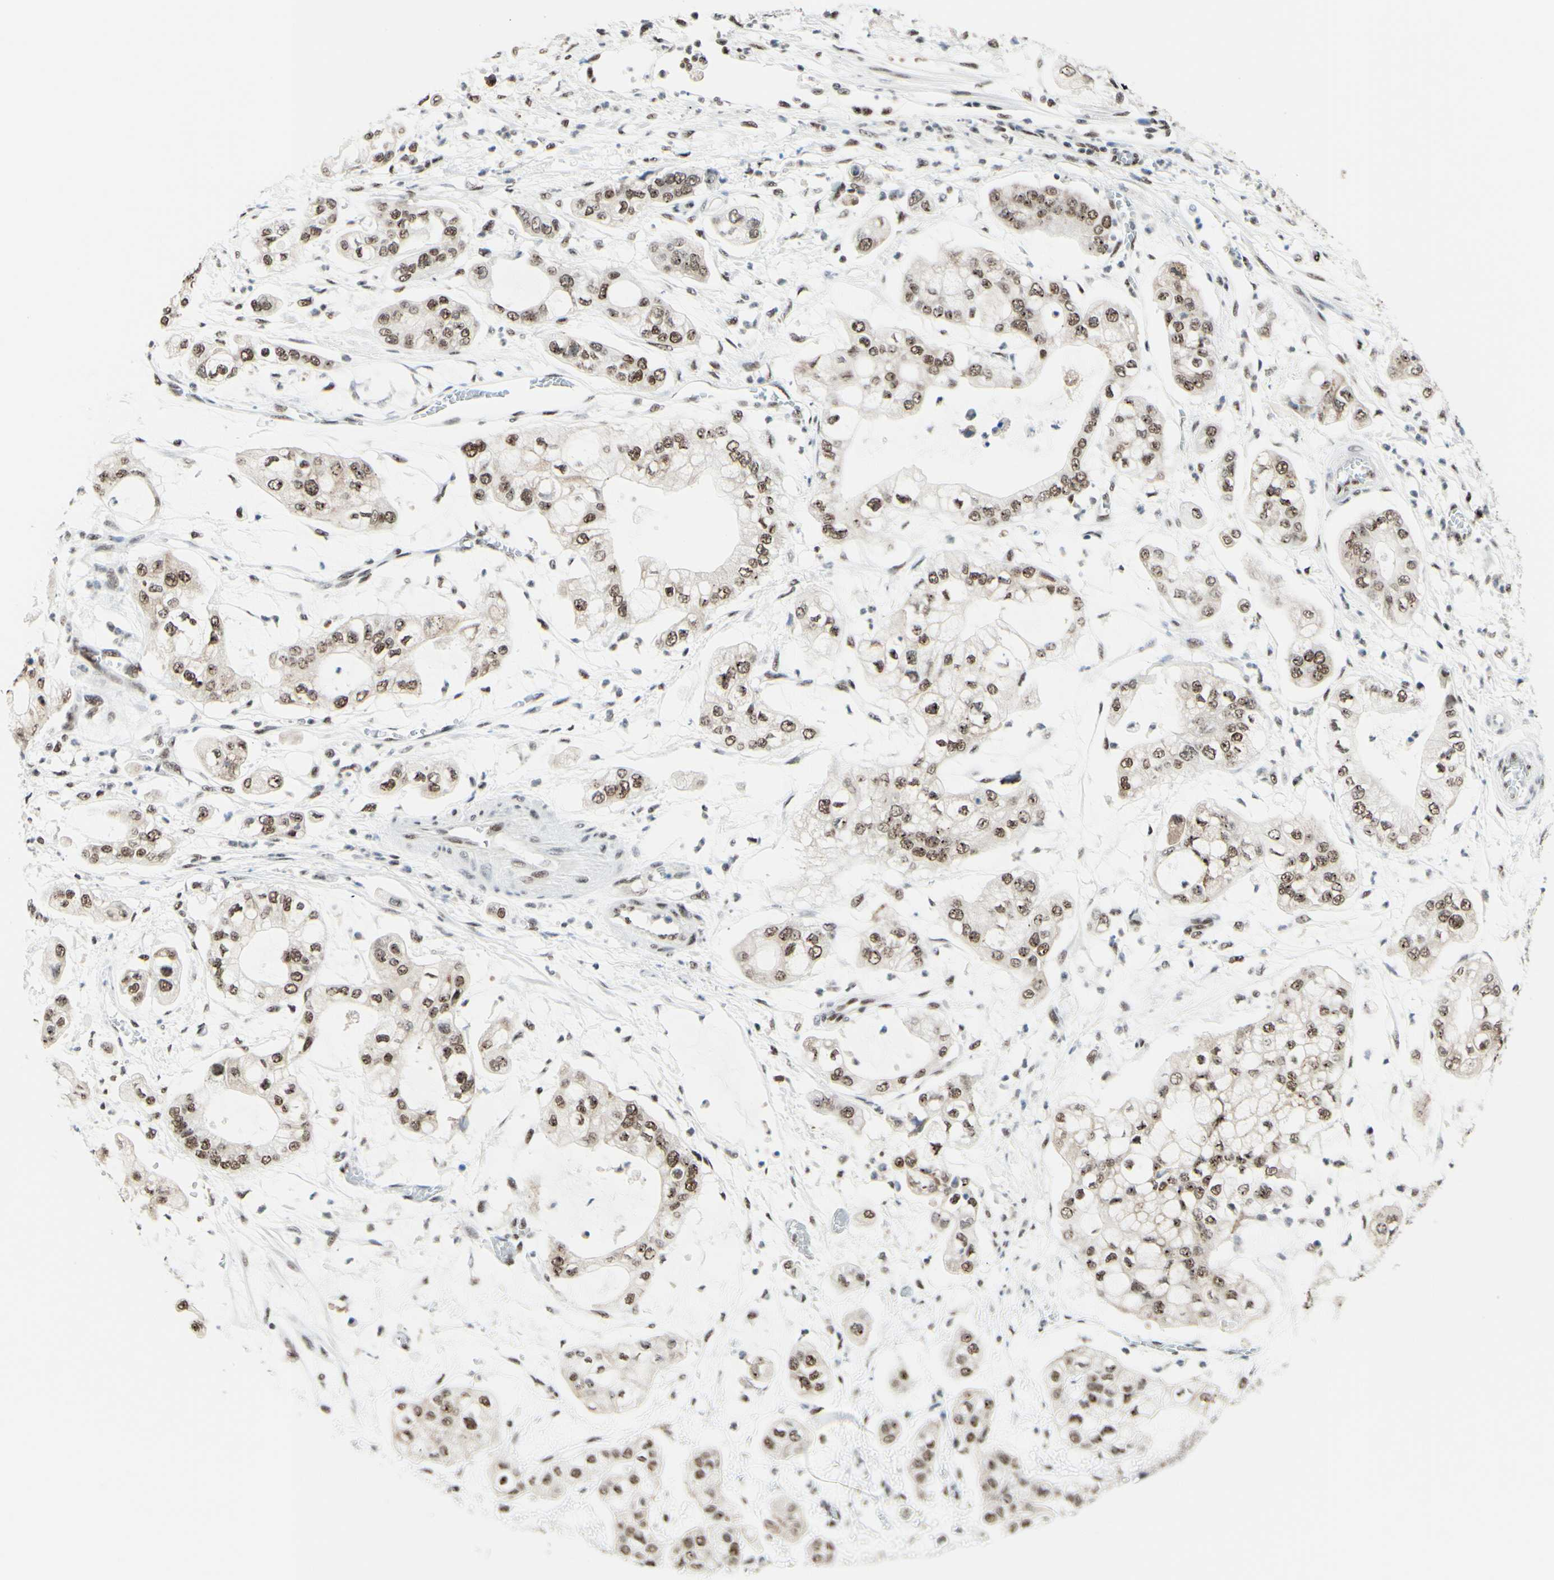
{"staining": {"intensity": "moderate", "quantity": ">75%", "location": "cytoplasmic/membranous,nuclear"}, "tissue": "stomach cancer", "cell_type": "Tumor cells", "image_type": "cancer", "snomed": [{"axis": "morphology", "description": "Adenocarcinoma, NOS"}, {"axis": "topography", "description": "Stomach"}], "caption": "The immunohistochemical stain labels moderate cytoplasmic/membranous and nuclear expression in tumor cells of adenocarcinoma (stomach) tissue.", "gene": "WTAP", "patient": {"sex": "male", "age": 76}}